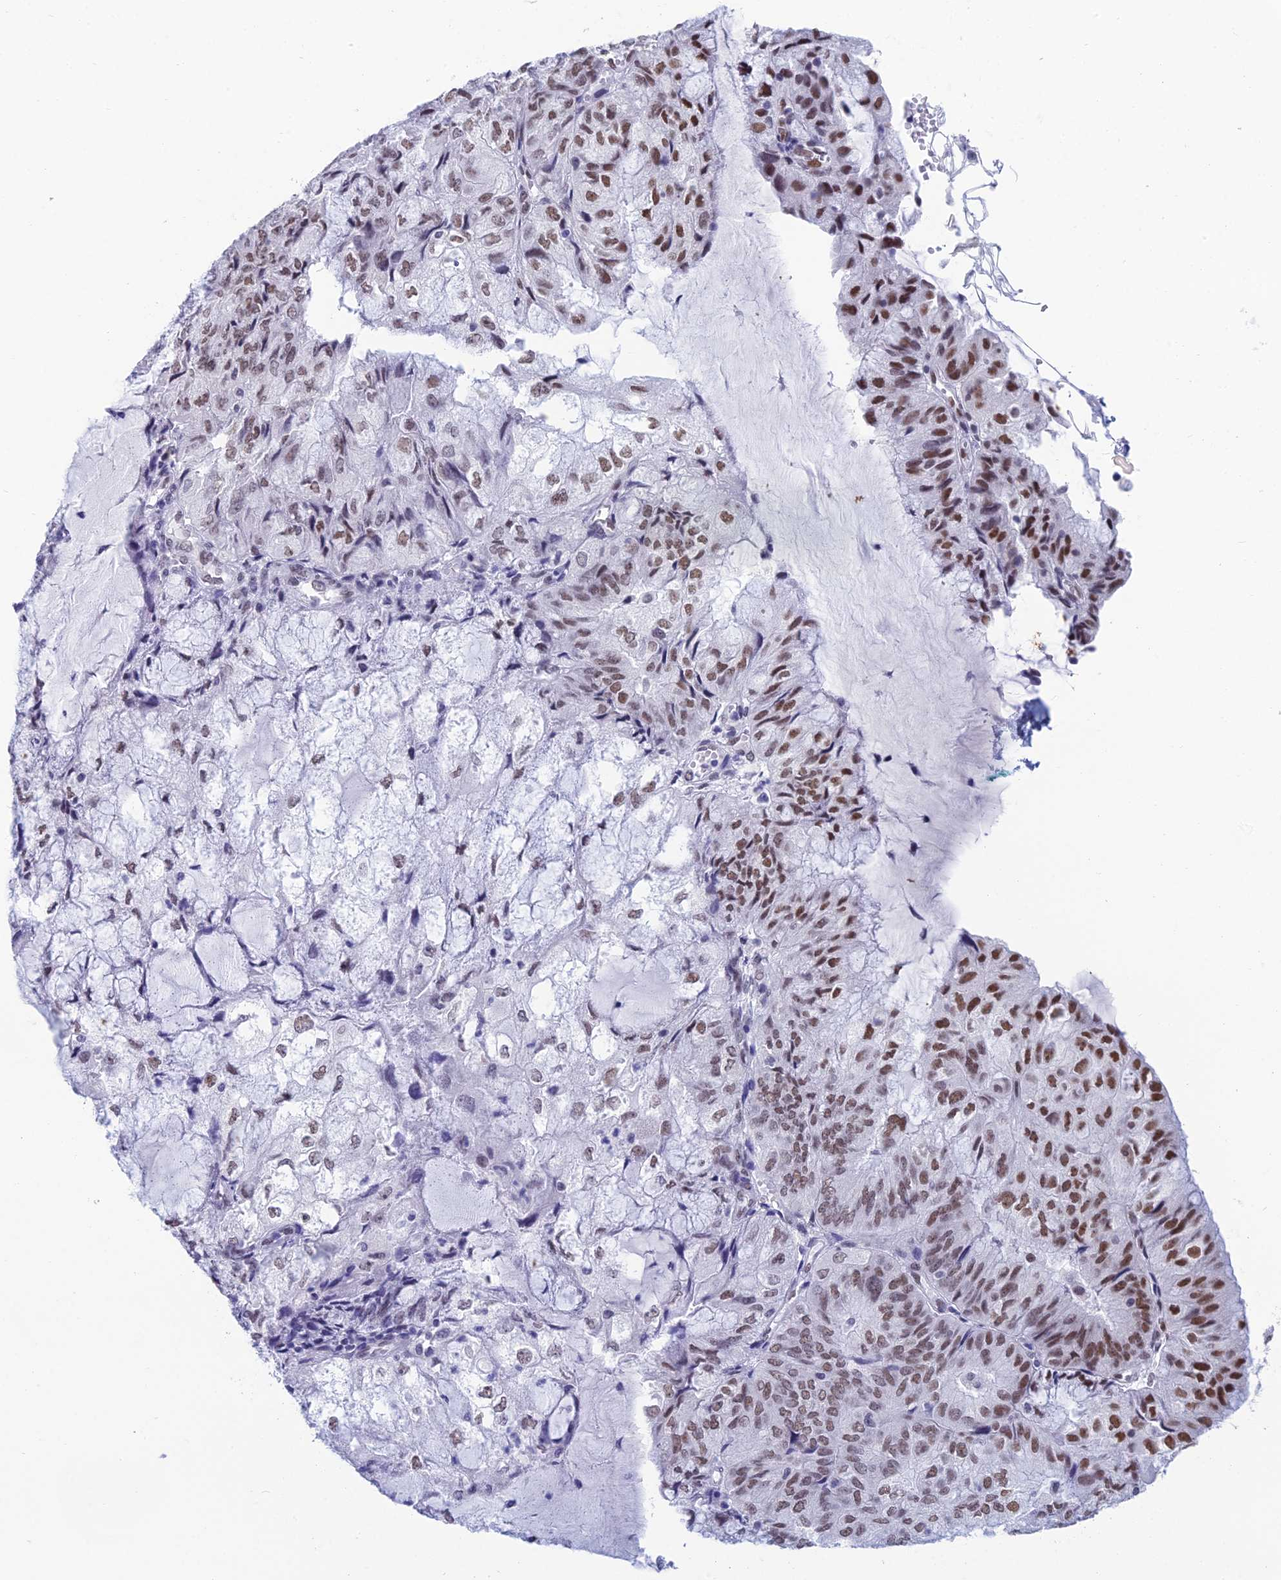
{"staining": {"intensity": "moderate", "quantity": "<25%", "location": "nuclear"}, "tissue": "endometrial cancer", "cell_type": "Tumor cells", "image_type": "cancer", "snomed": [{"axis": "morphology", "description": "Adenocarcinoma, NOS"}, {"axis": "topography", "description": "Endometrium"}], "caption": "Immunohistochemistry (DAB (3,3'-diaminobenzidine)) staining of endometrial adenocarcinoma reveals moderate nuclear protein positivity in approximately <25% of tumor cells.", "gene": "NABP2", "patient": {"sex": "female", "age": 81}}